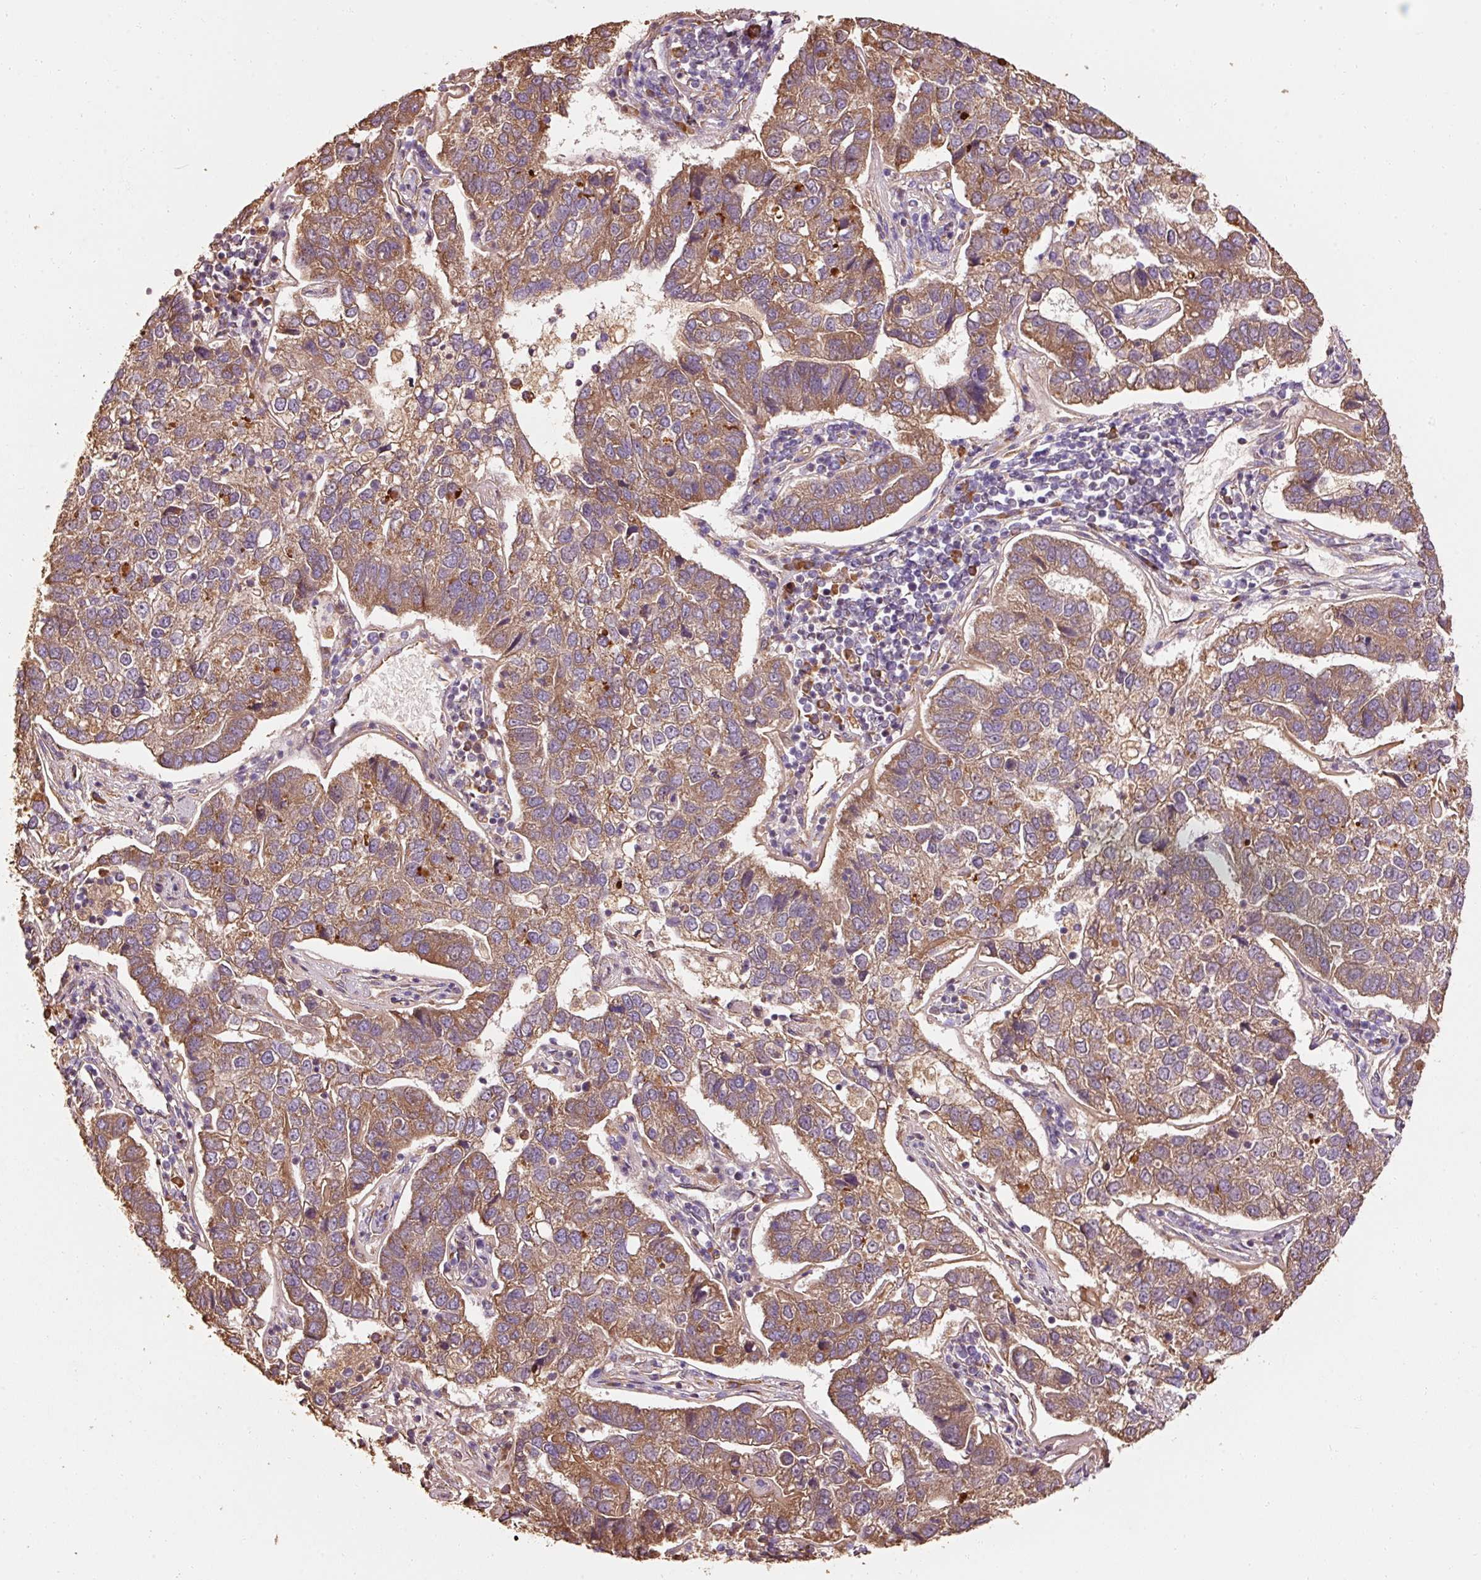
{"staining": {"intensity": "moderate", "quantity": ">75%", "location": "cytoplasmic/membranous"}, "tissue": "pancreatic cancer", "cell_type": "Tumor cells", "image_type": "cancer", "snomed": [{"axis": "morphology", "description": "Adenocarcinoma, NOS"}, {"axis": "topography", "description": "Pancreas"}], "caption": "Adenocarcinoma (pancreatic) stained for a protein displays moderate cytoplasmic/membranous positivity in tumor cells.", "gene": "EFHC1", "patient": {"sex": "female", "age": 61}}